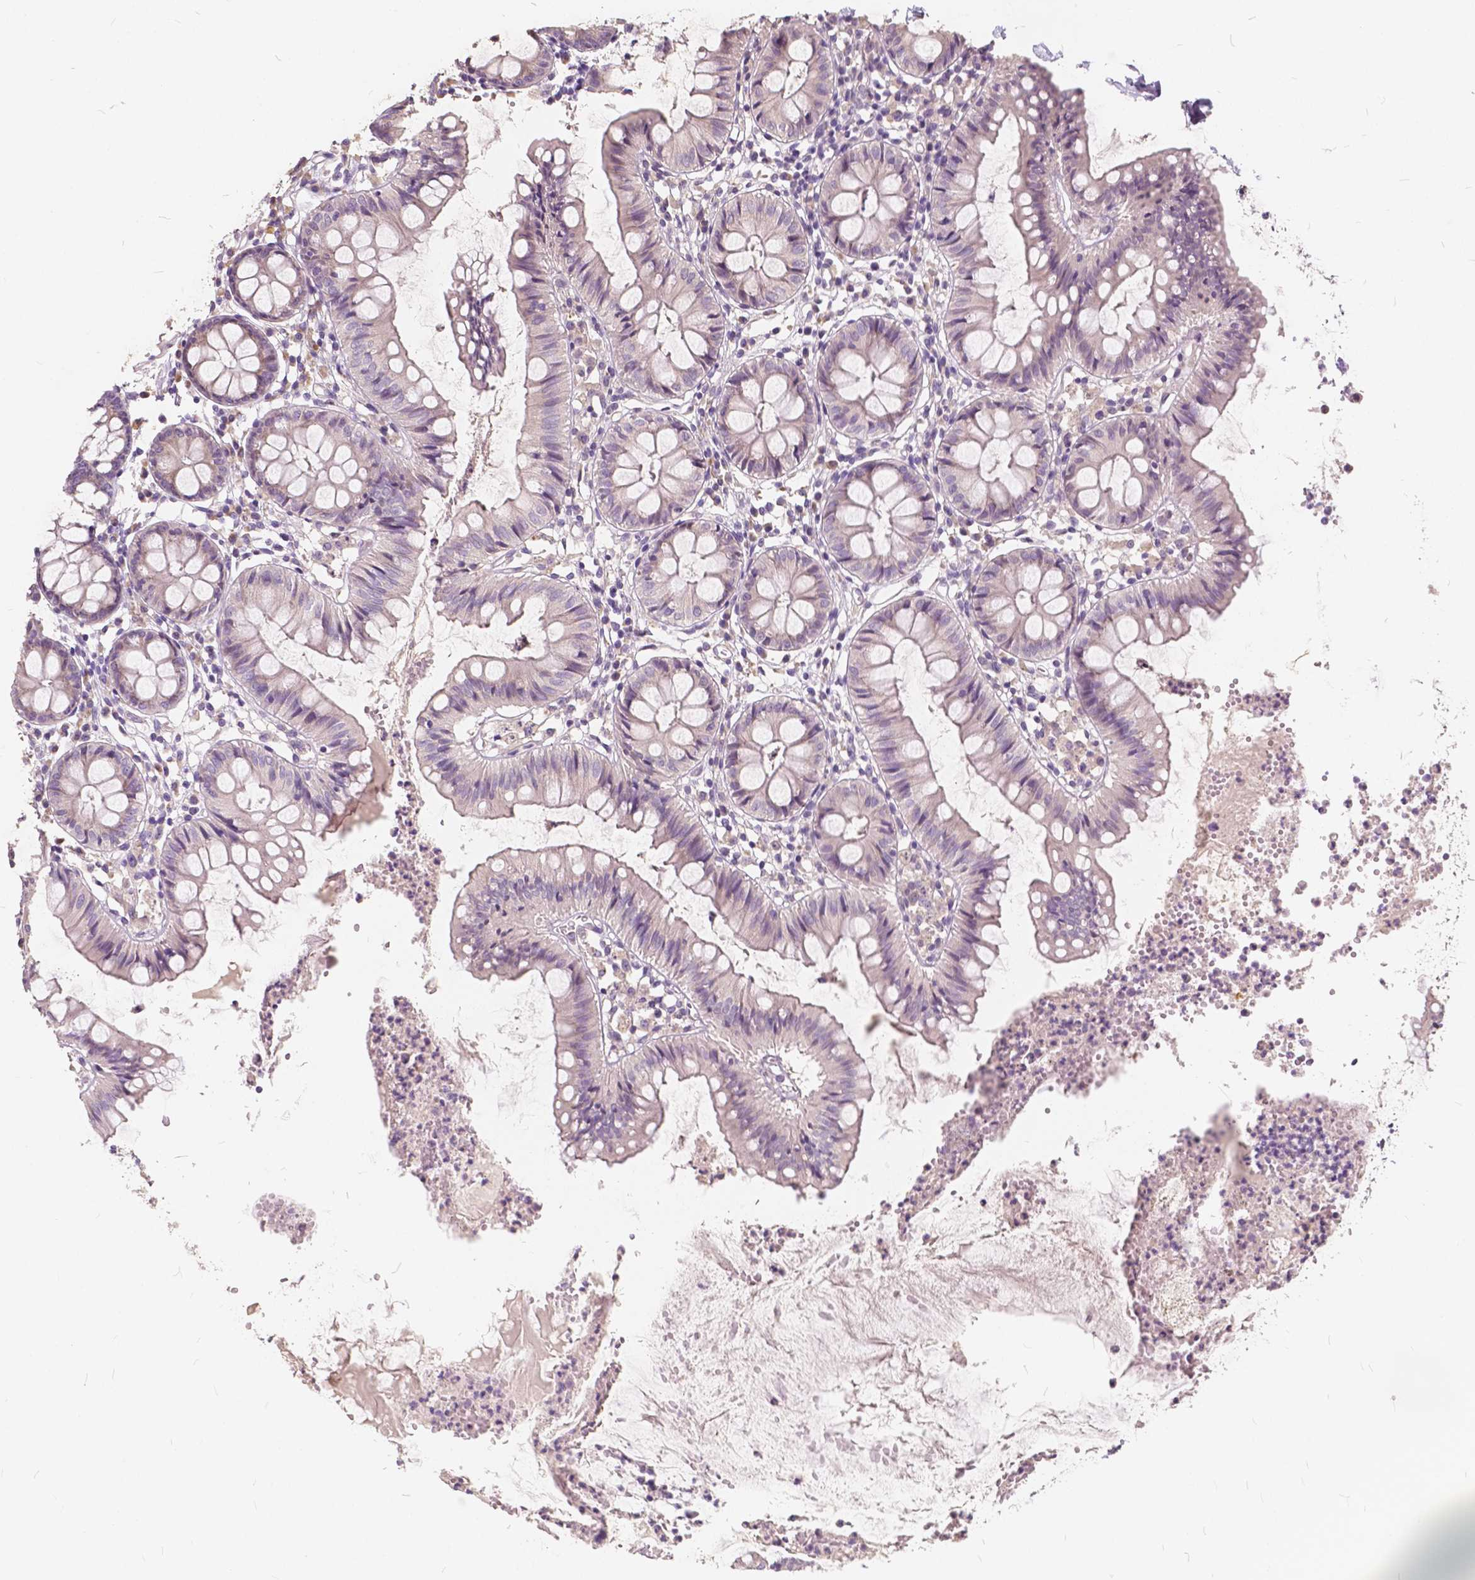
{"staining": {"intensity": "negative", "quantity": "none", "location": "none"}, "tissue": "colon", "cell_type": "Endothelial cells", "image_type": "normal", "snomed": [{"axis": "morphology", "description": "Normal tissue, NOS"}, {"axis": "topography", "description": "Colon"}], "caption": "High magnification brightfield microscopy of benign colon stained with DAB (brown) and counterstained with hematoxylin (blue): endothelial cells show no significant staining.", "gene": "SLC7A8", "patient": {"sex": "female", "age": 84}}